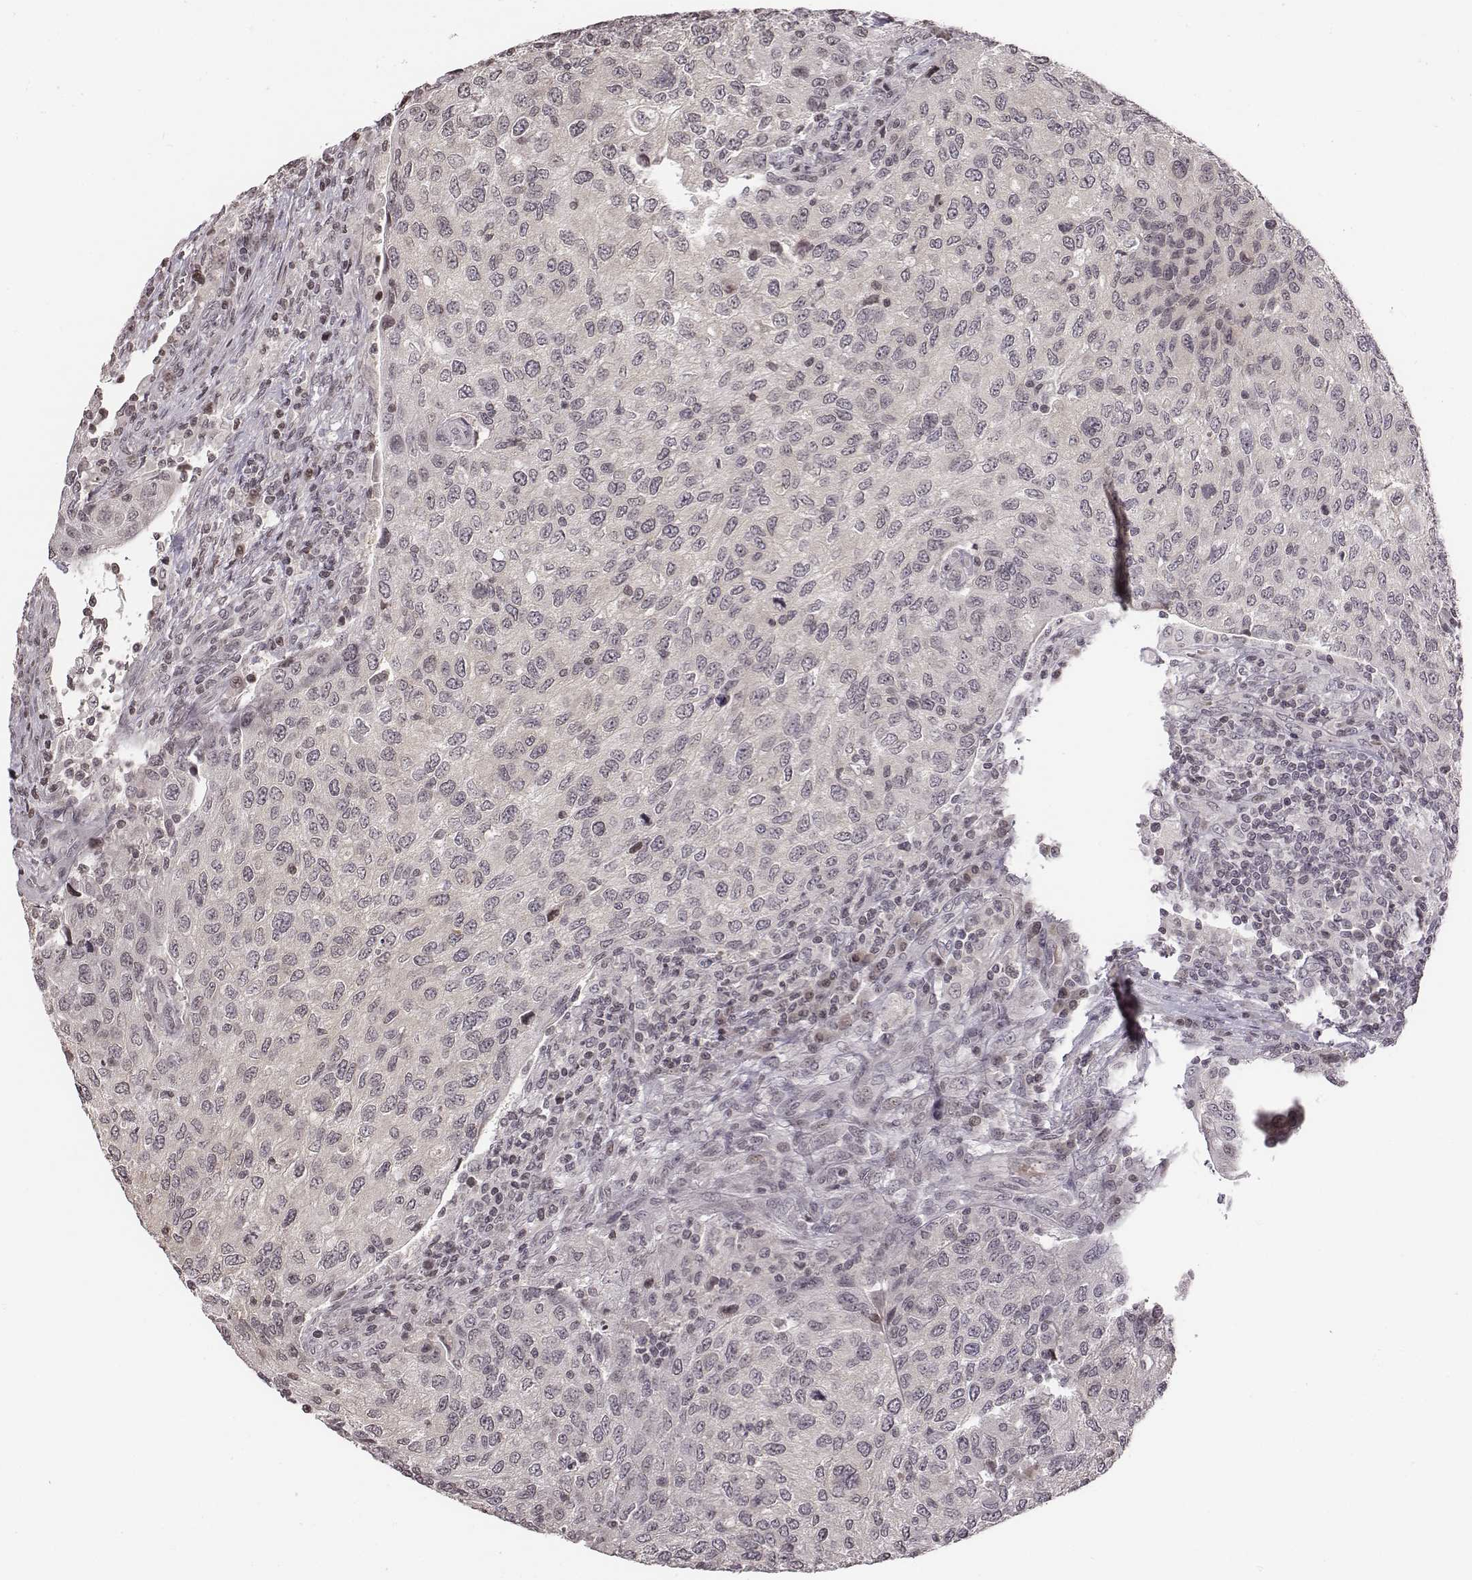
{"staining": {"intensity": "negative", "quantity": "none", "location": "none"}, "tissue": "urothelial cancer", "cell_type": "Tumor cells", "image_type": "cancer", "snomed": [{"axis": "morphology", "description": "Urothelial carcinoma, High grade"}, {"axis": "topography", "description": "Urinary bladder"}], "caption": "Urothelial carcinoma (high-grade) stained for a protein using immunohistochemistry reveals no positivity tumor cells.", "gene": "GRM4", "patient": {"sex": "female", "age": 78}}